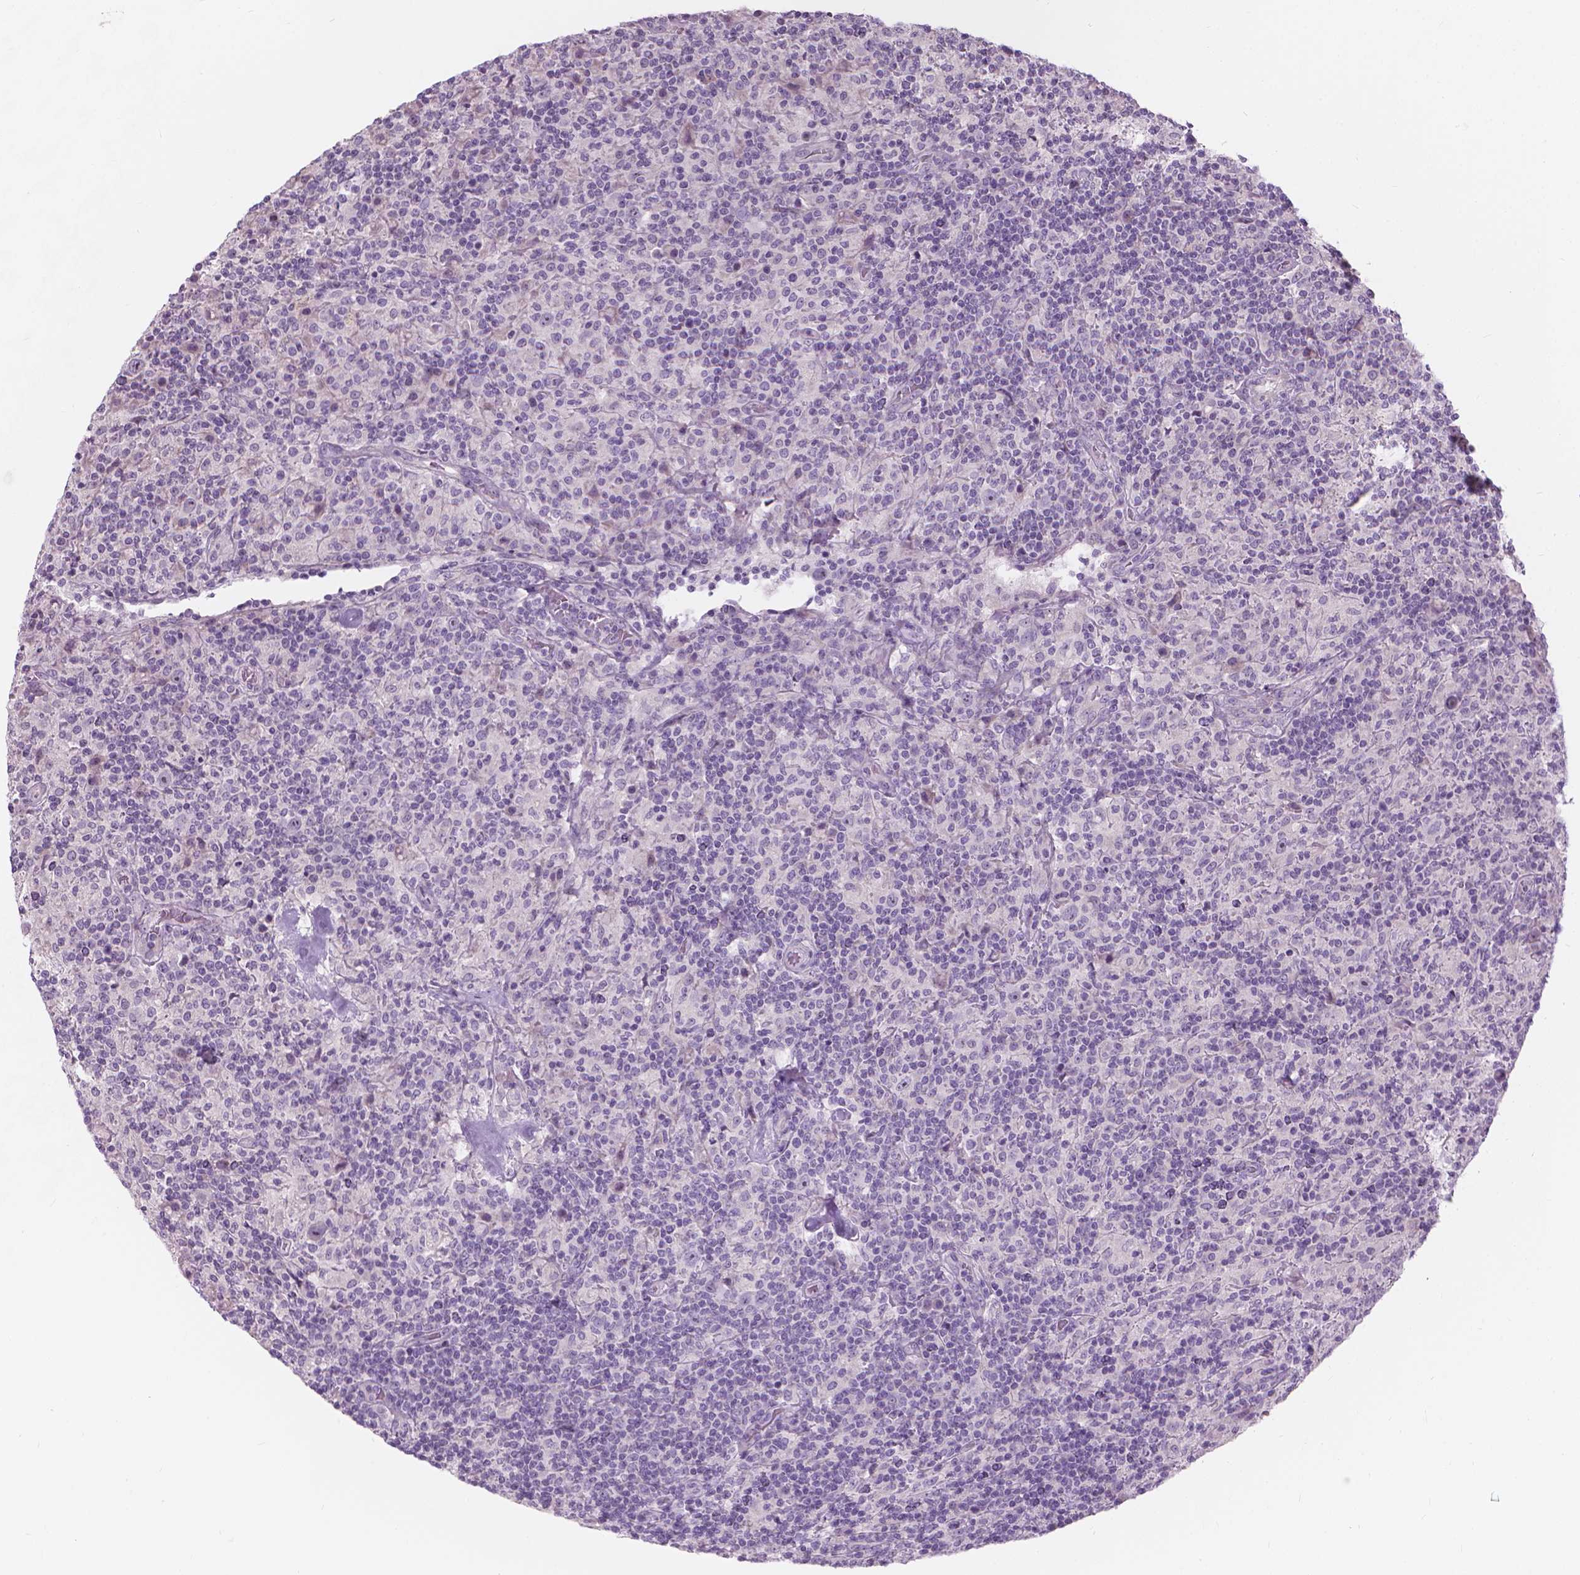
{"staining": {"intensity": "negative", "quantity": "none", "location": "none"}, "tissue": "lymphoma", "cell_type": "Tumor cells", "image_type": "cancer", "snomed": [{"axis": "morphology", "description": "Hodgkin's disease, NOS"}, {"axis": "topography", "description": "Lymph node"}], "caption": "Immunohistochemistry photomicrograph of neoplastic tissue: human Hodgkin's disease stained with DAB (3,3'-diaminobenzidine) displays no significant protein staining in tumor cells.", "gene": "GPRC5A", "patient": {"sex": "male", "age": 70}}